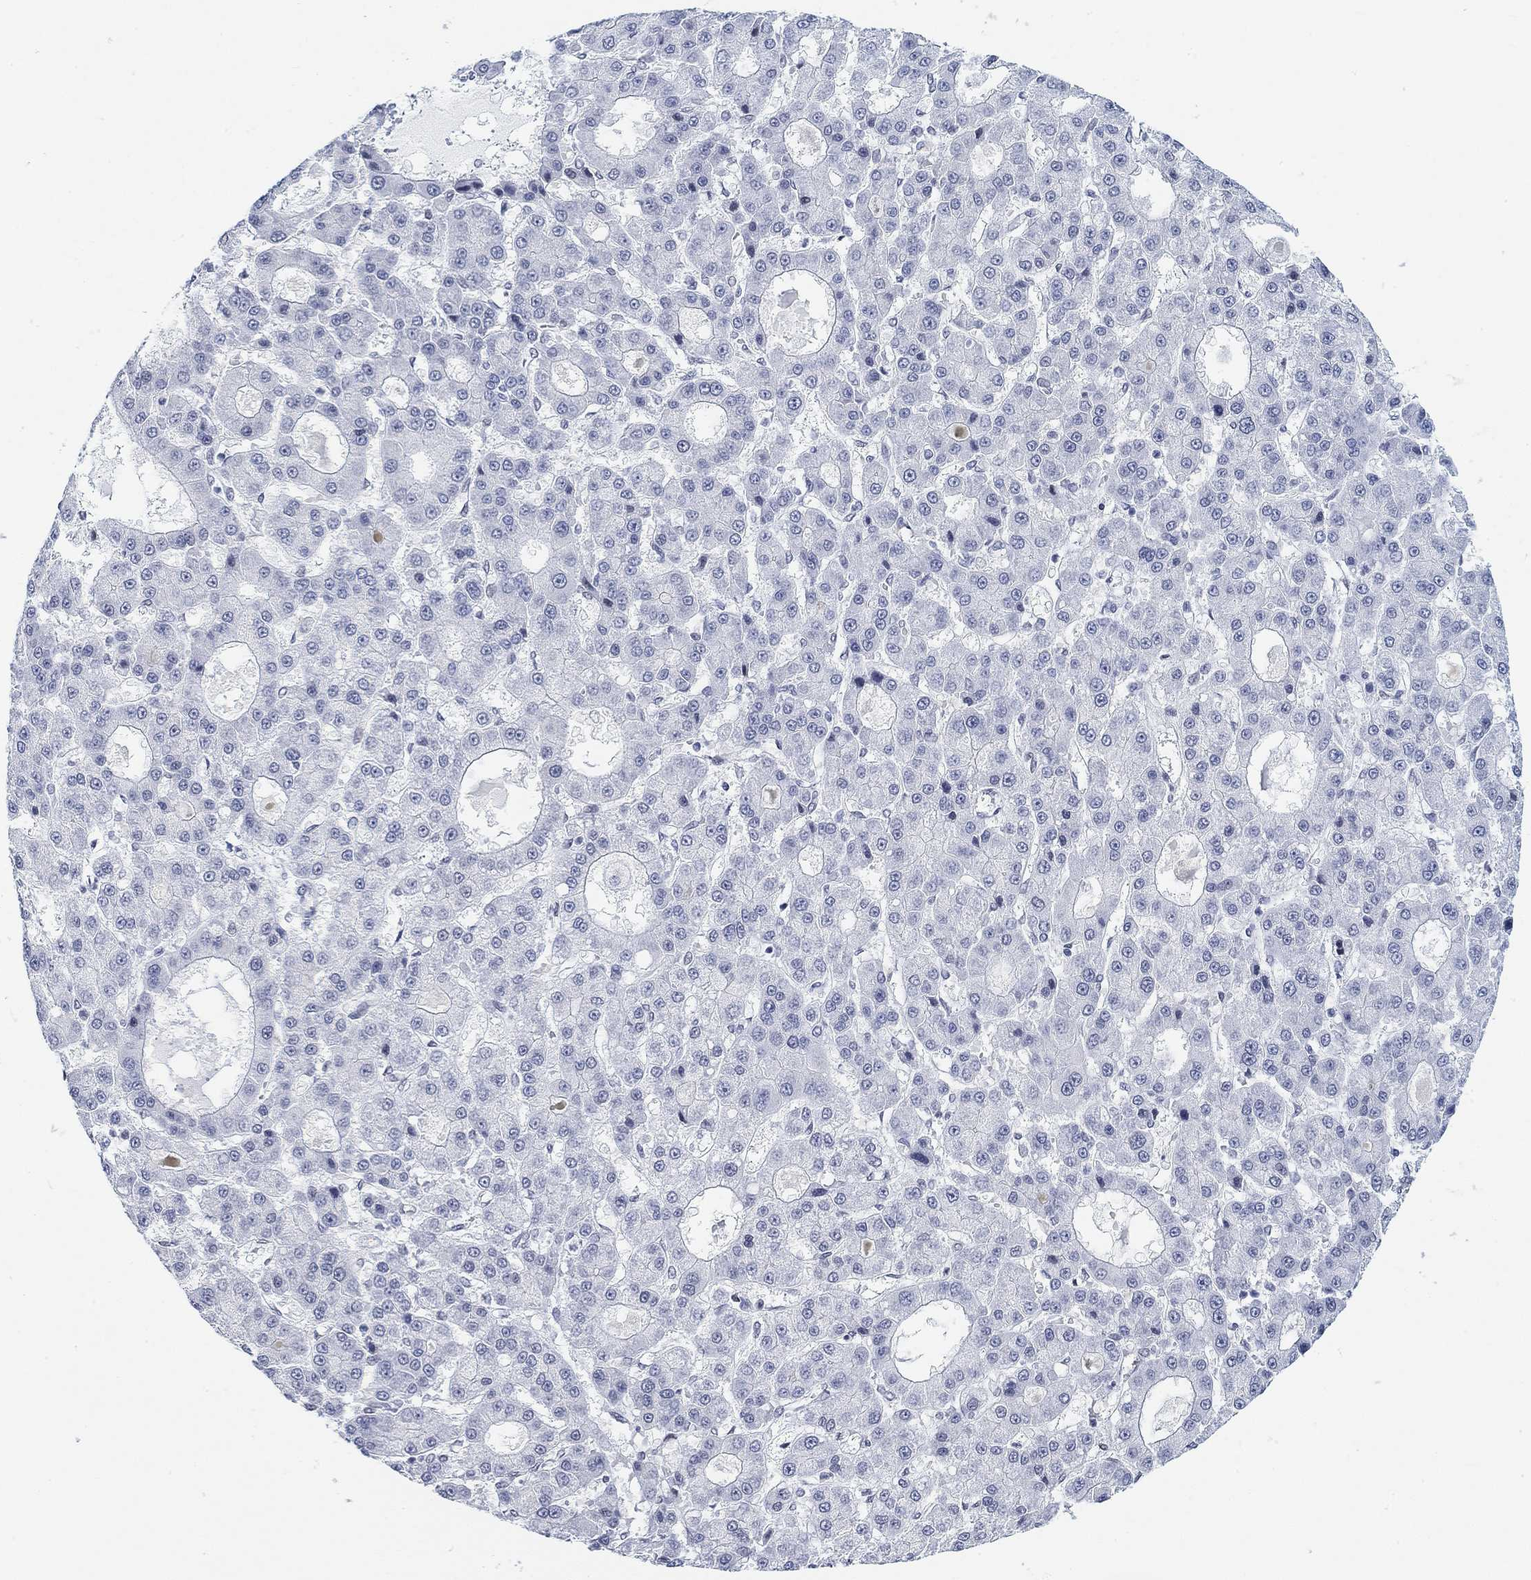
{"staining": {"intensity": "negative", "quantity": "none", "location": "none"}, "tissue": "liver cancer", "cell_type": "Tumor cells", "image_type": "cancer", "snomed": [{"axis": "morphology", "description": "Carcinoma, Hepatocellular, NOS"}, {"axis": "topography", "description": "Liver"}], "caption": "DAB immunohistochemical staining of hepatocellular carcinoma (liver) exhibits no significant staining in tumor cells.", "gene": "PURG", "patient": {"sex": "male", "age": 70}}